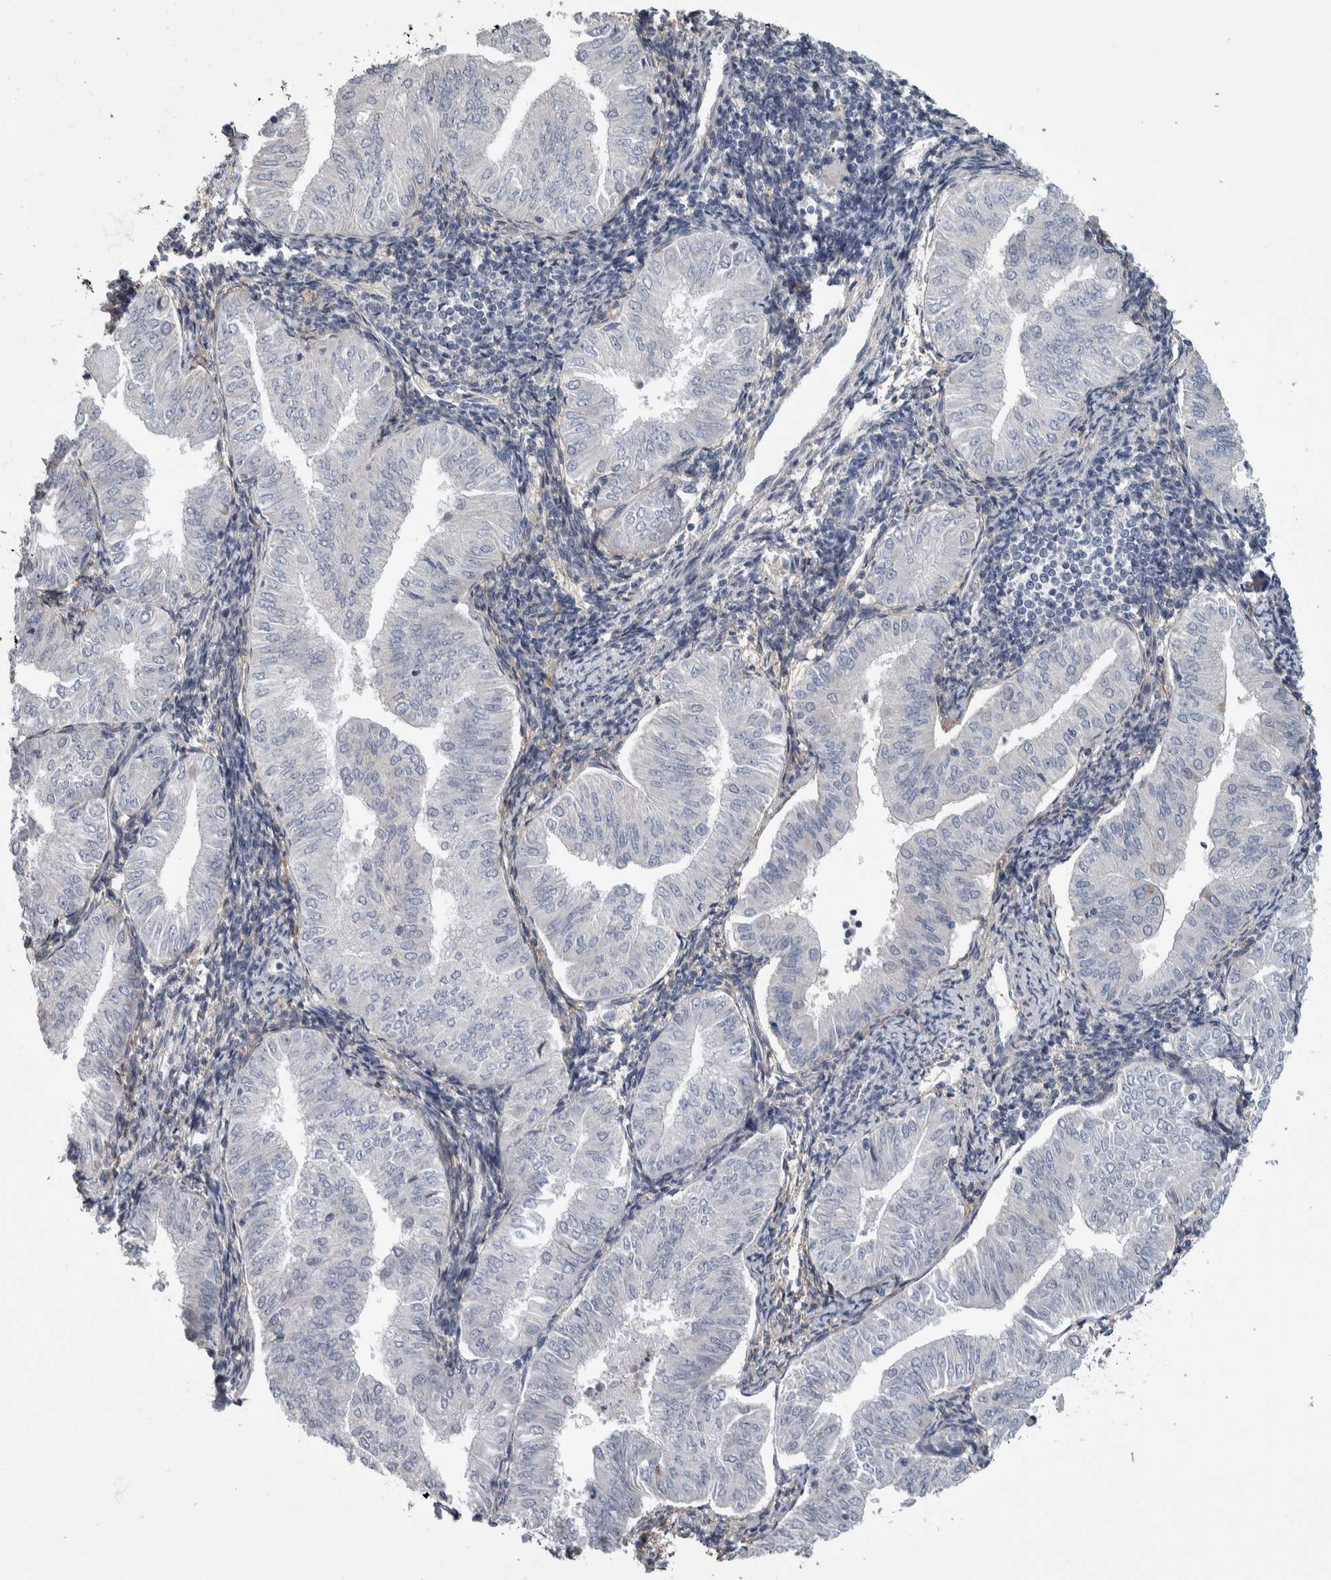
{"staining": {"intensity": "negative", "quantity": "none", "location": "none"}, "tissue": "endometrial cancer", "cell_type": "Tumor cells", "image_type": "cancer", "snomed": [{"axis": "morphology", "description": "Normal tissue, NOS"}, {"axis": "morphology", "description": "Adenocarcinoma, NOS"}, {"axis": "topography", "description": "Endometrium"}], "caption": "This is an immunohistochemistry (IHC) photomicrograph of adenocarcinoma (endometrial). There is no positivity in tumor cells.", "gene": "TAX1BP1", "patient": {"sex": "female", "age": 53}}